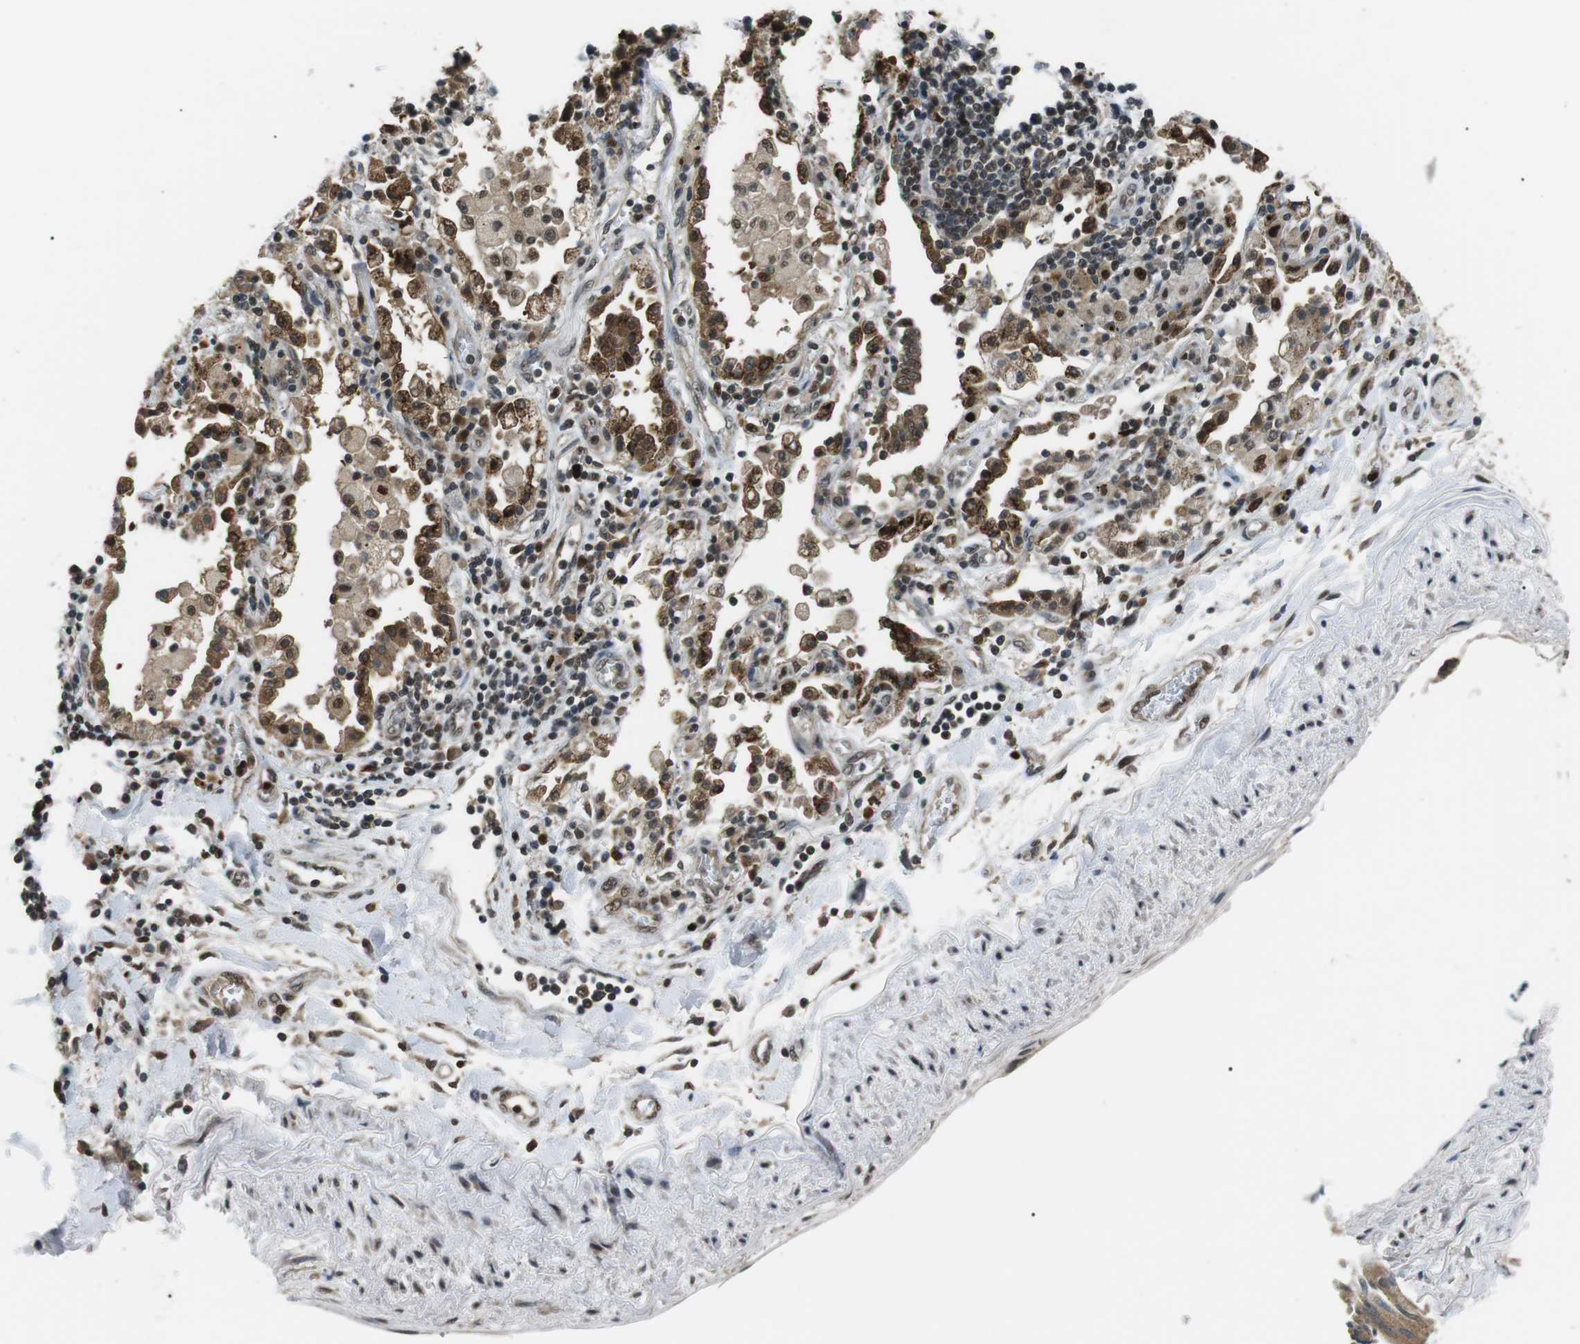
{"staining": {"intensity": "strong", "quantity": ">75%", "location": "cytoplasmic/membranous,nuclear"}, "tissue": "lung cancer", "cell_type": "Tumor cells", "image_type": "cancer", "snomed": [{"axis": "morphology", "description": "Adenocarcinoma, NOS"}, {"axis": "topography", "description": "Lung"}], "caption": "A high amount of strong cytoplasmic/membranous and nuclear staining is present in about >75% of tumor cells in lung adenocarcinoma tissue.", "gene": "ORAI3", "patient": {"sex": "female", "age": 65}}